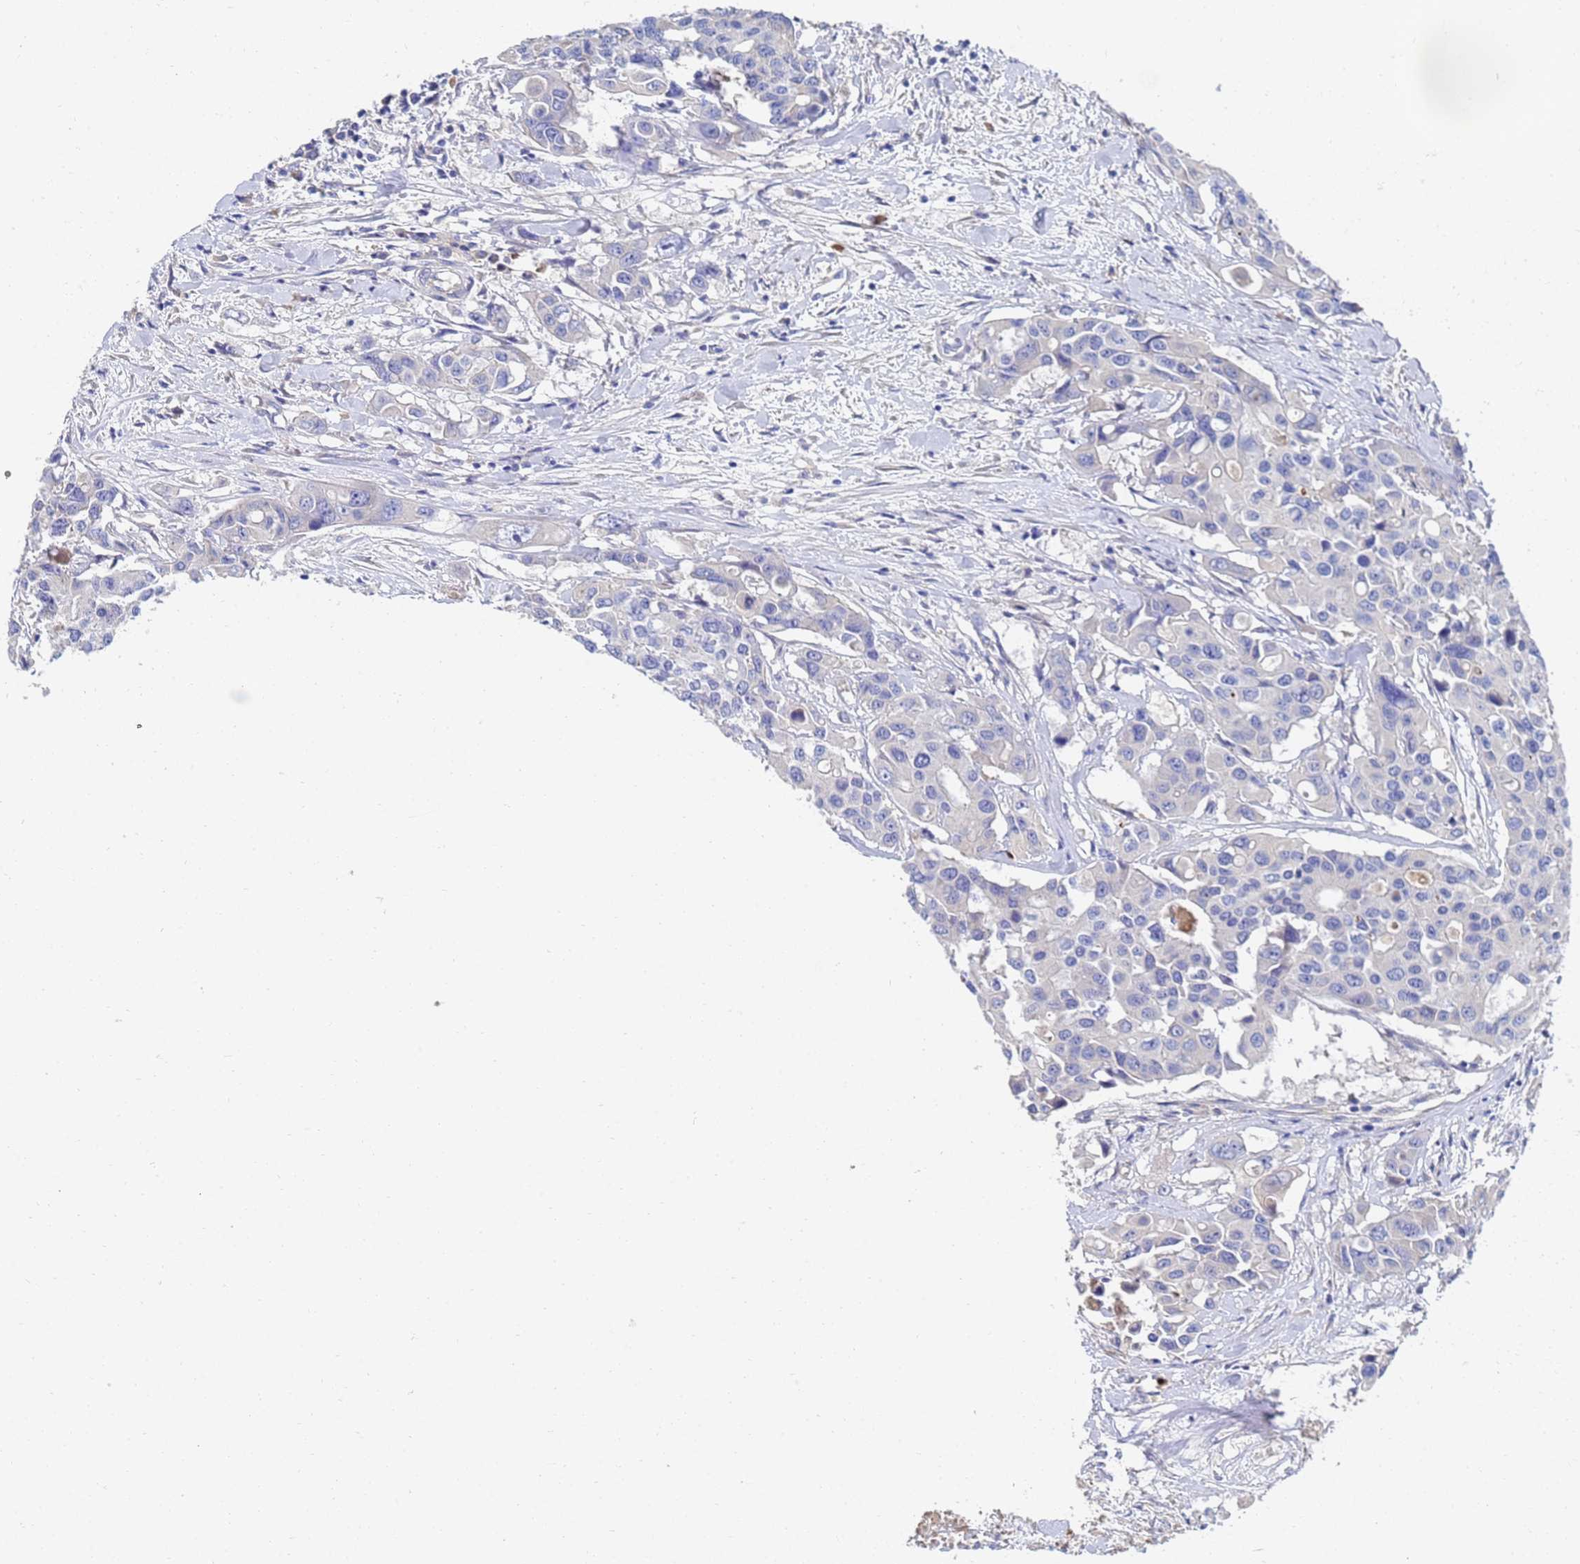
{"staining": {"intensity": "negative", "quantity": "none", "location": "none"}, "tissue": "colorectal cancer", "cell_type": "Tumor cells", "image_type": "cancer", "snomed": [{"axis": "morphology", "description": "Adenocarcinoma, NOS"}, {"axis": "topography", "description": "Colon"}], "caption": "The image exhibits no staining of tumor cells in colorectal cancer (adenocarcinoma). (Brightfield microscopy of DAB immunohistochemistry at high magnification).", "gene": "LBX2", "patient": {"sex": "male", "age": 77}}